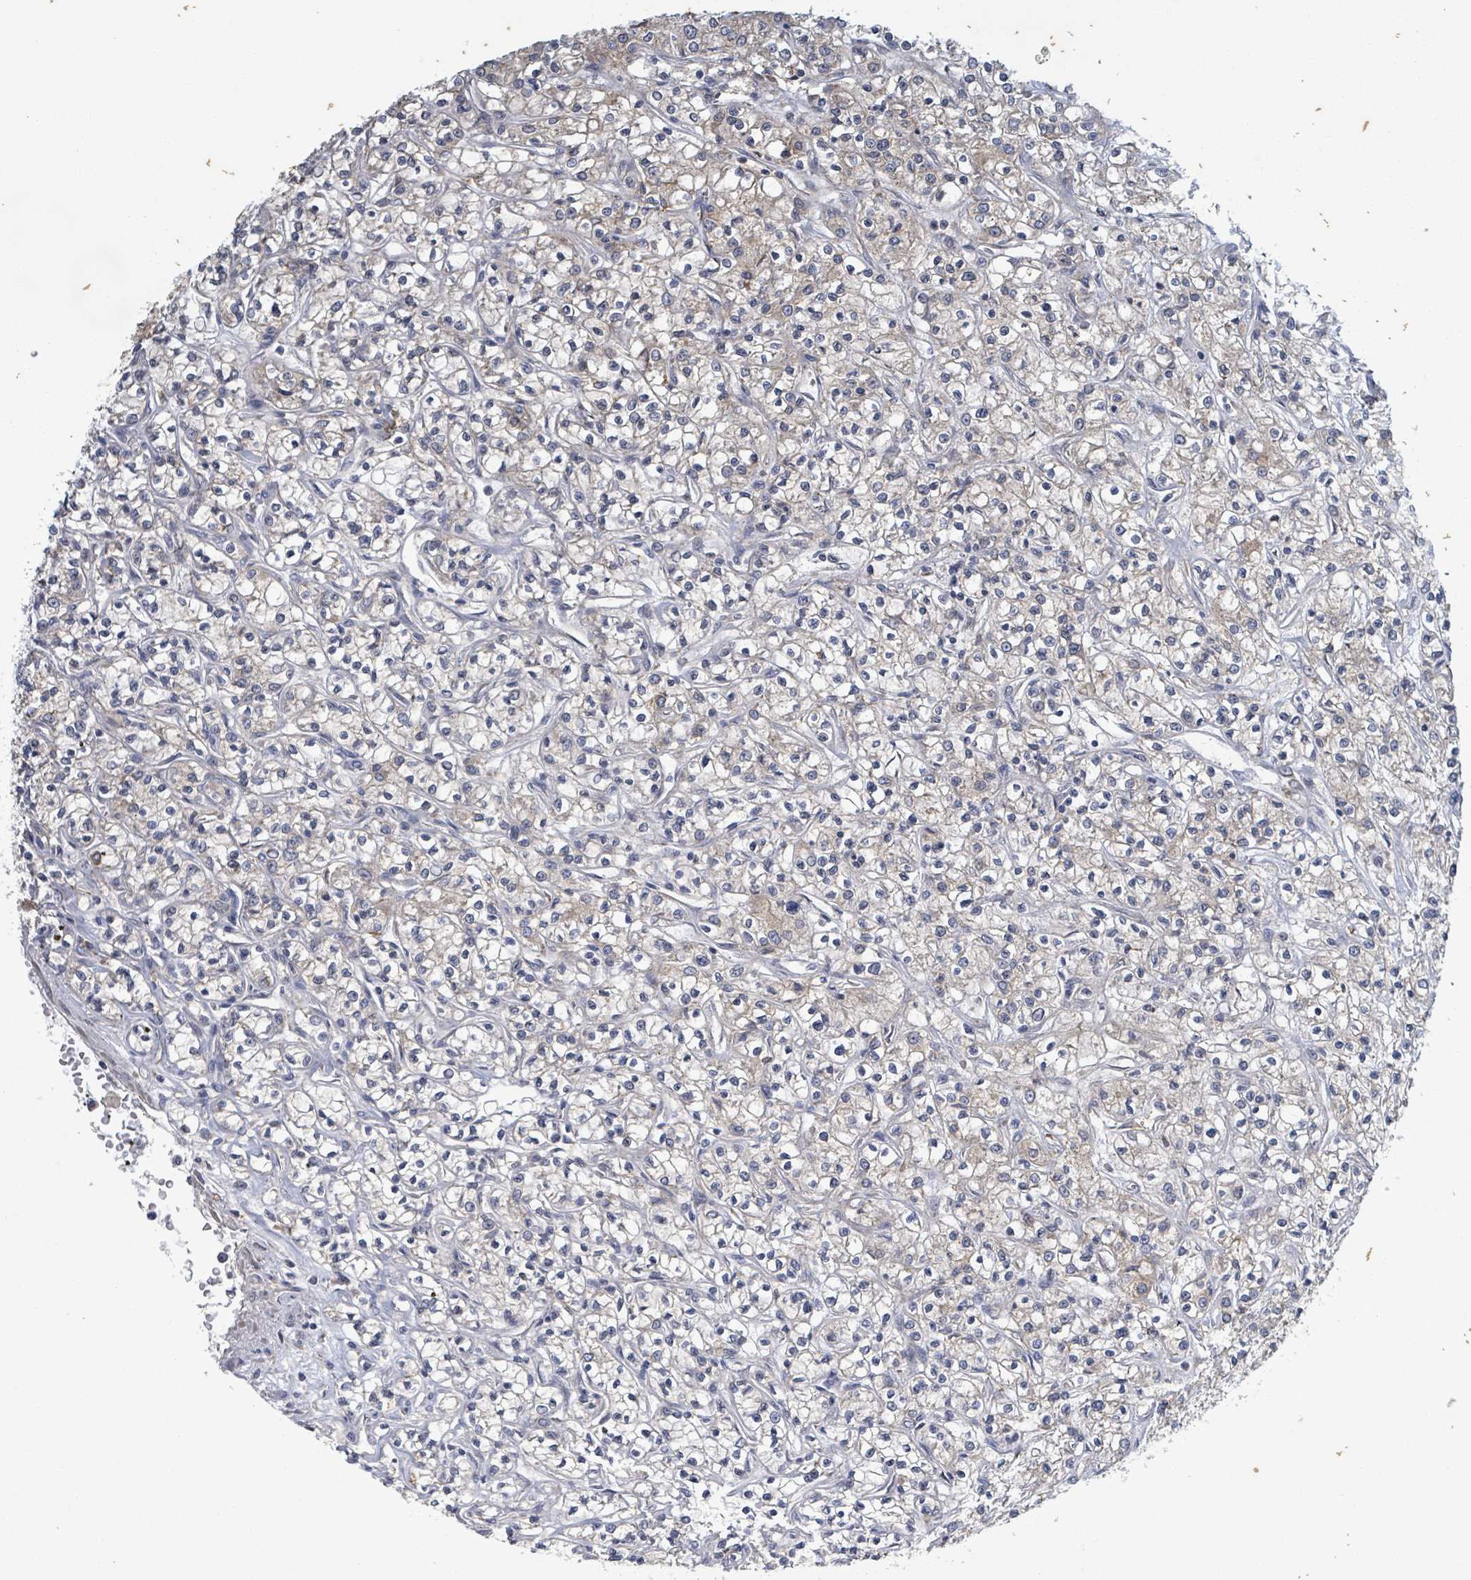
{"staining": {"intensity": "weak", "quantity": "<25%", "location": "cytoplasmic/membranous"}, "tissue": "renal cancer", "cell_type": "Tumor cells", "image_type": "cancer", "snomed": [{"axis": "morphology", "description": "Adenocarcinoma, NOS"}, {"axis": "topography", "description": "Kidney"}], "caption": "Image shows no significant protein expression in tumor cells of renal cancer (adenocarcinoma).", "gene": "ATP13A1", "patient": {"sex": "female", "age": 59}}